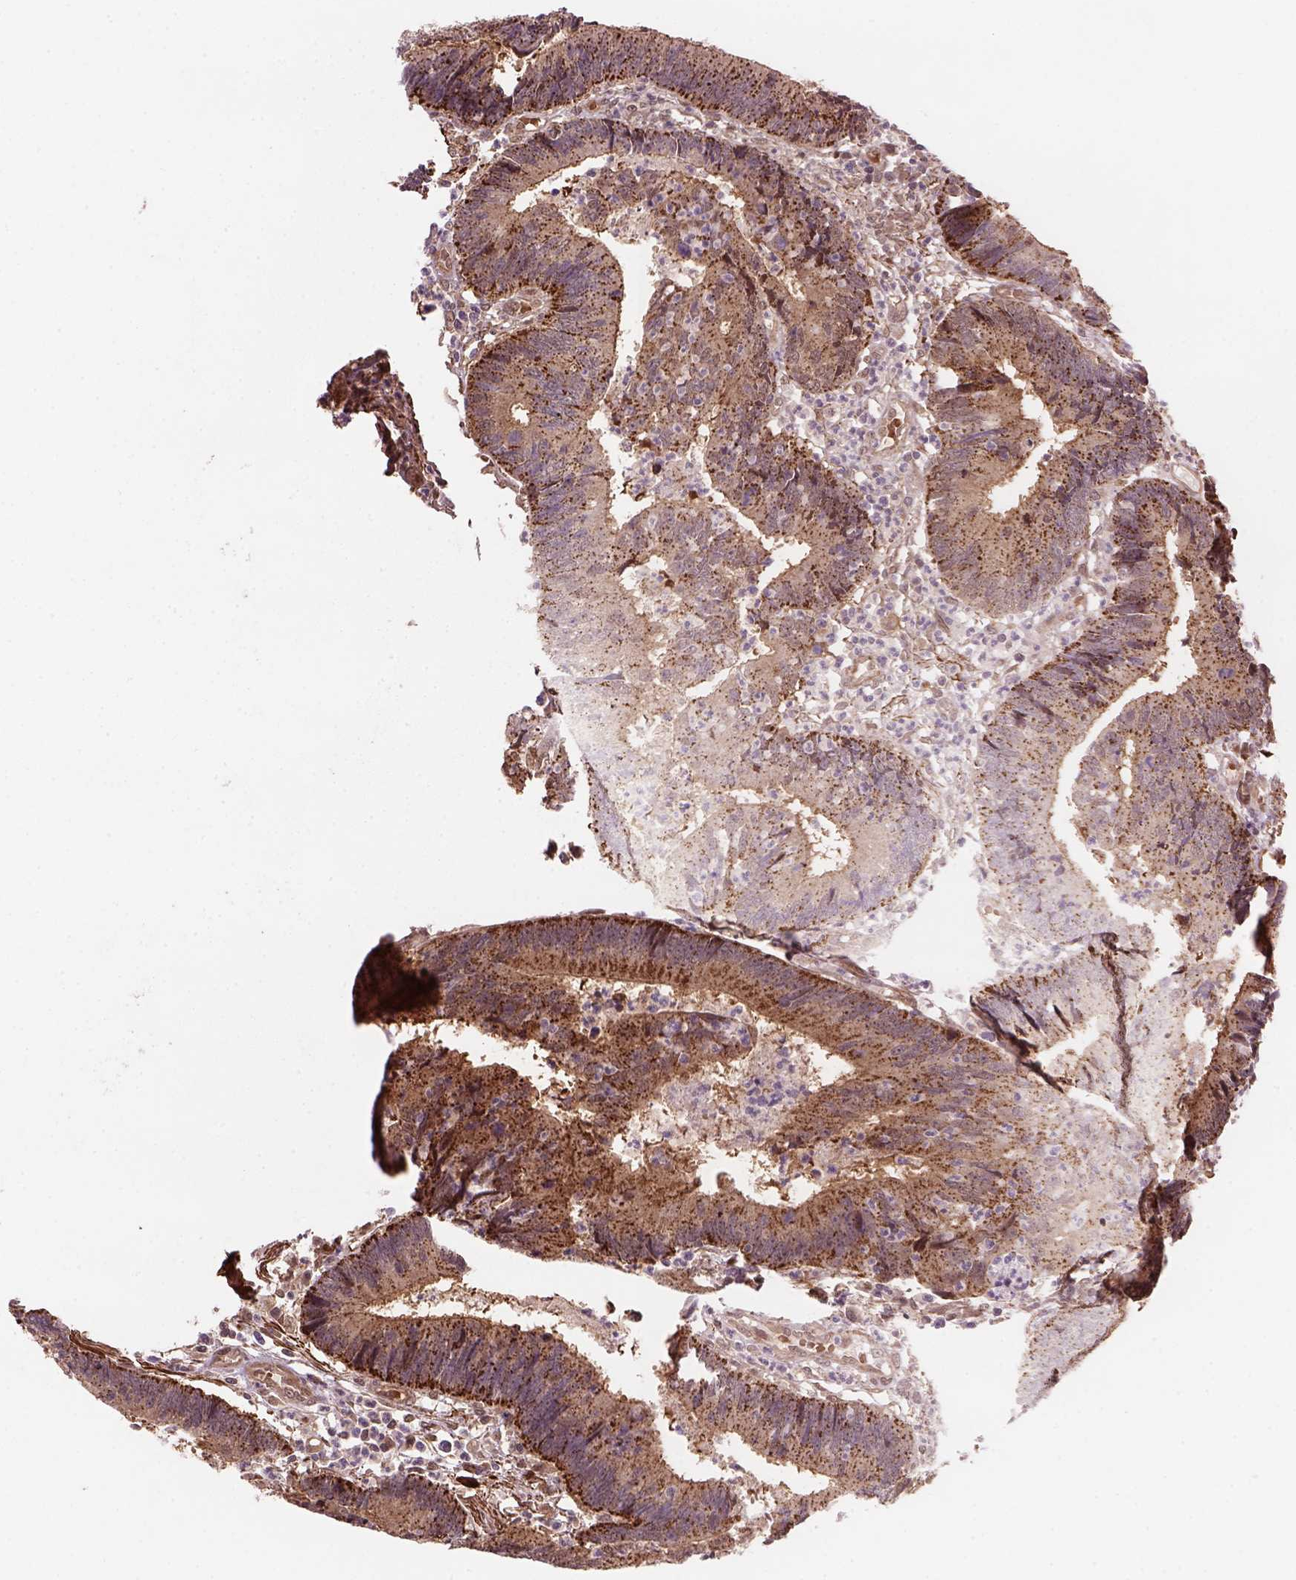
{"staining": {"intensity": "moderate", "quantity": "25%-75%", "location": "cytoplasmic/membranous,nuclear"}, "tissue": "colorectal cancer", "cell_type": "Tumor cells", "image_type": "cancer", "snomed": [{"axis": "morphology", "description": "Adenocarcinoma, NOS"}, {"axis": "topography", "description": "Colon"}], "caption": "Brown immunohistochemical staining in human colorectal cancer (adenocarcinoma) displays moderate cytoplasmic/membranous and nuclear positivity in approximately 25%-75% of tumor cells. The protein is shown in brown color, while the nuclei are stained blue.", "gene": "PSMD11", "patient": {"sex": "female", "age": 67}}